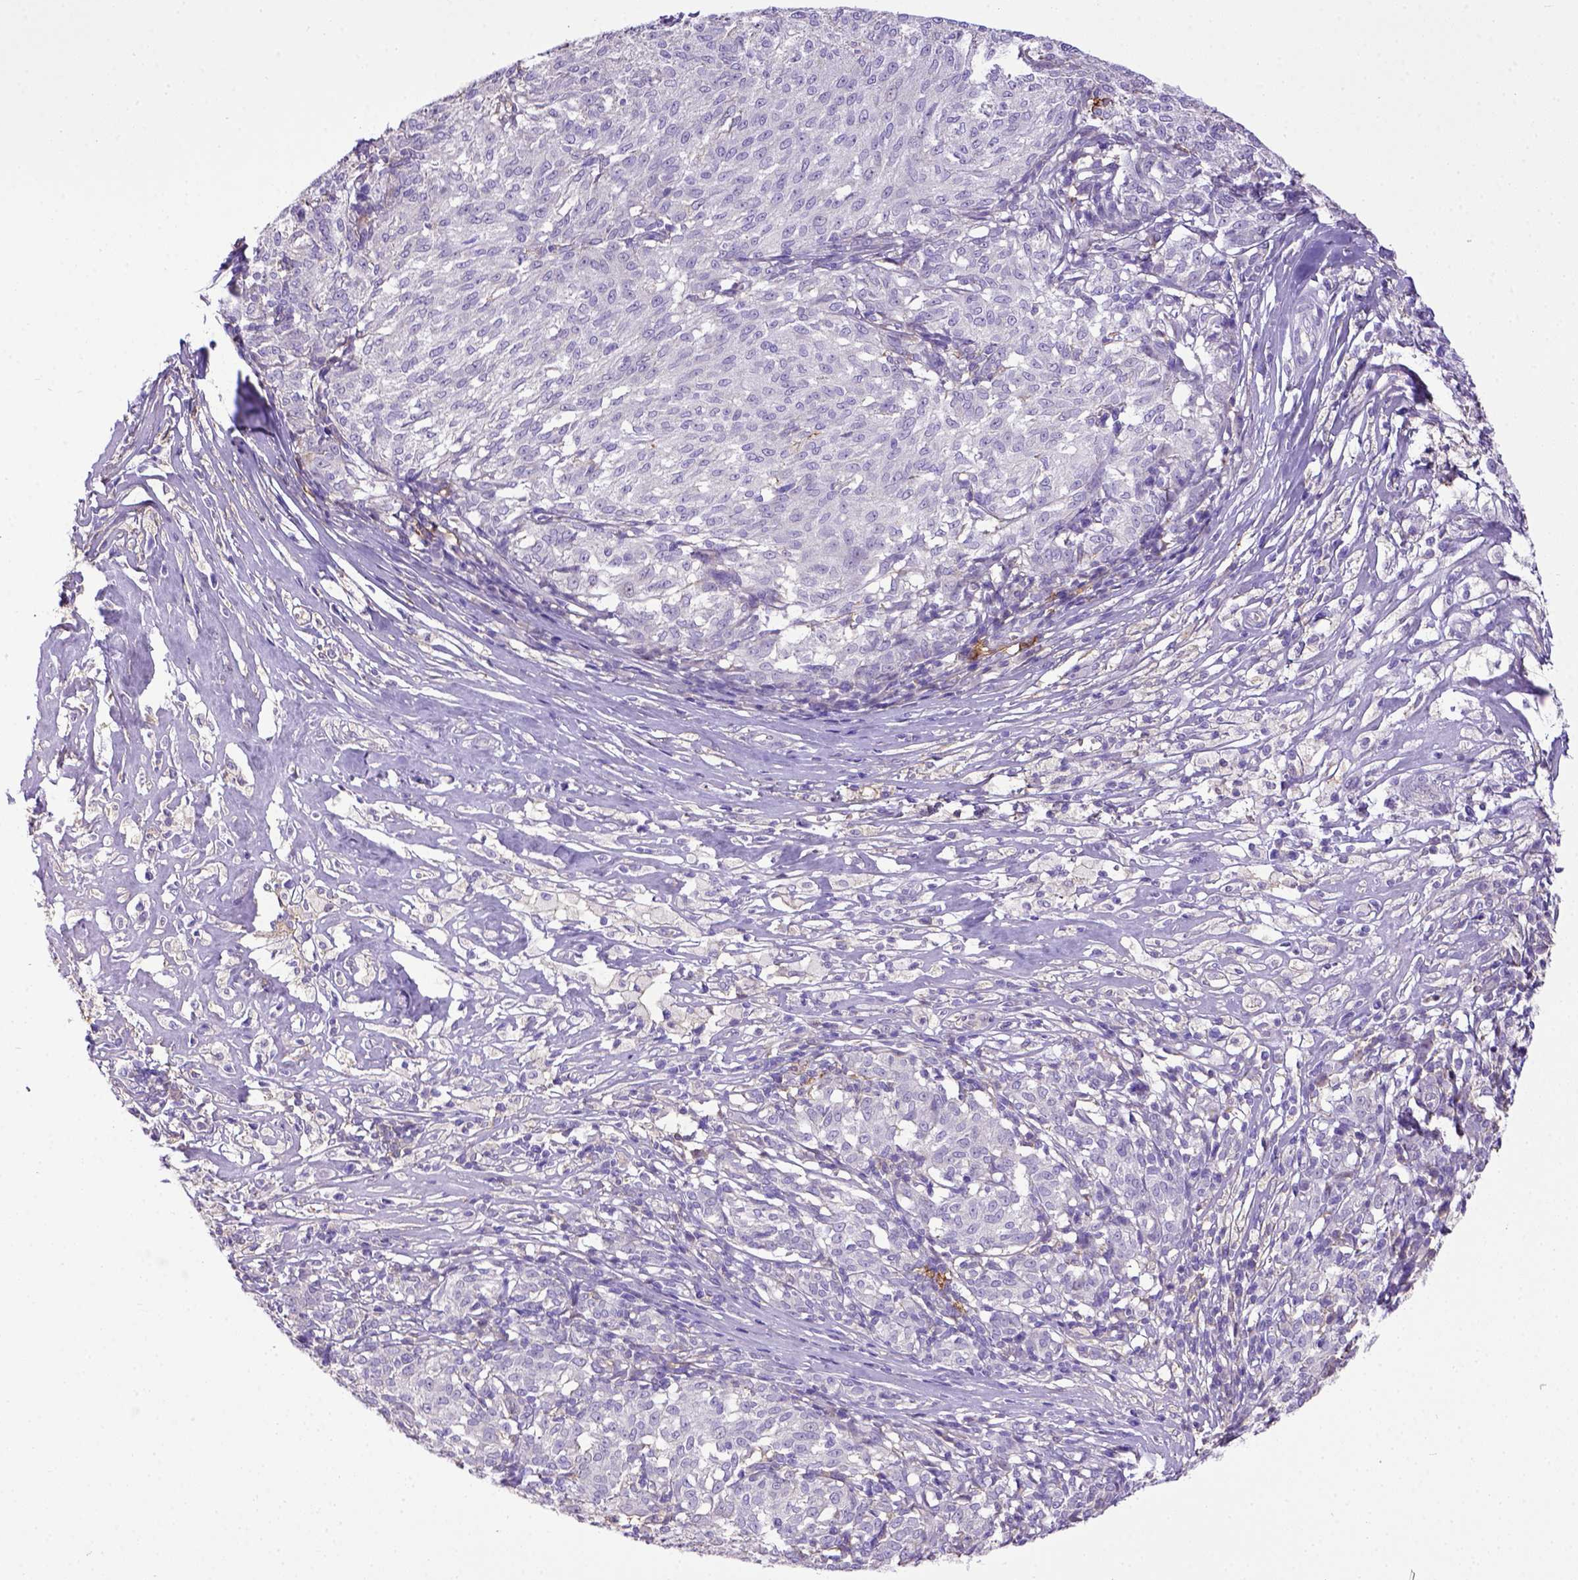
{"staining": {"intensity": "negative", "quantity": "none", "location": "none"}, "tissue": "melanoma", "cell_type": "Tumor cells", "image_type": "cancer", "snomed": [{"axis": "morphology", "description": "Malignant melanoma, NOS"}, {"axis": "topography", "description": "Skin"}], "caption": "DAB (3,3'-diaminobenzidine) immunohistochemical staining of human melanoma demonstrates no significant expression in tumor cells.", "gene": "CD40", "patient": {"sex": "female", "age": 72}}